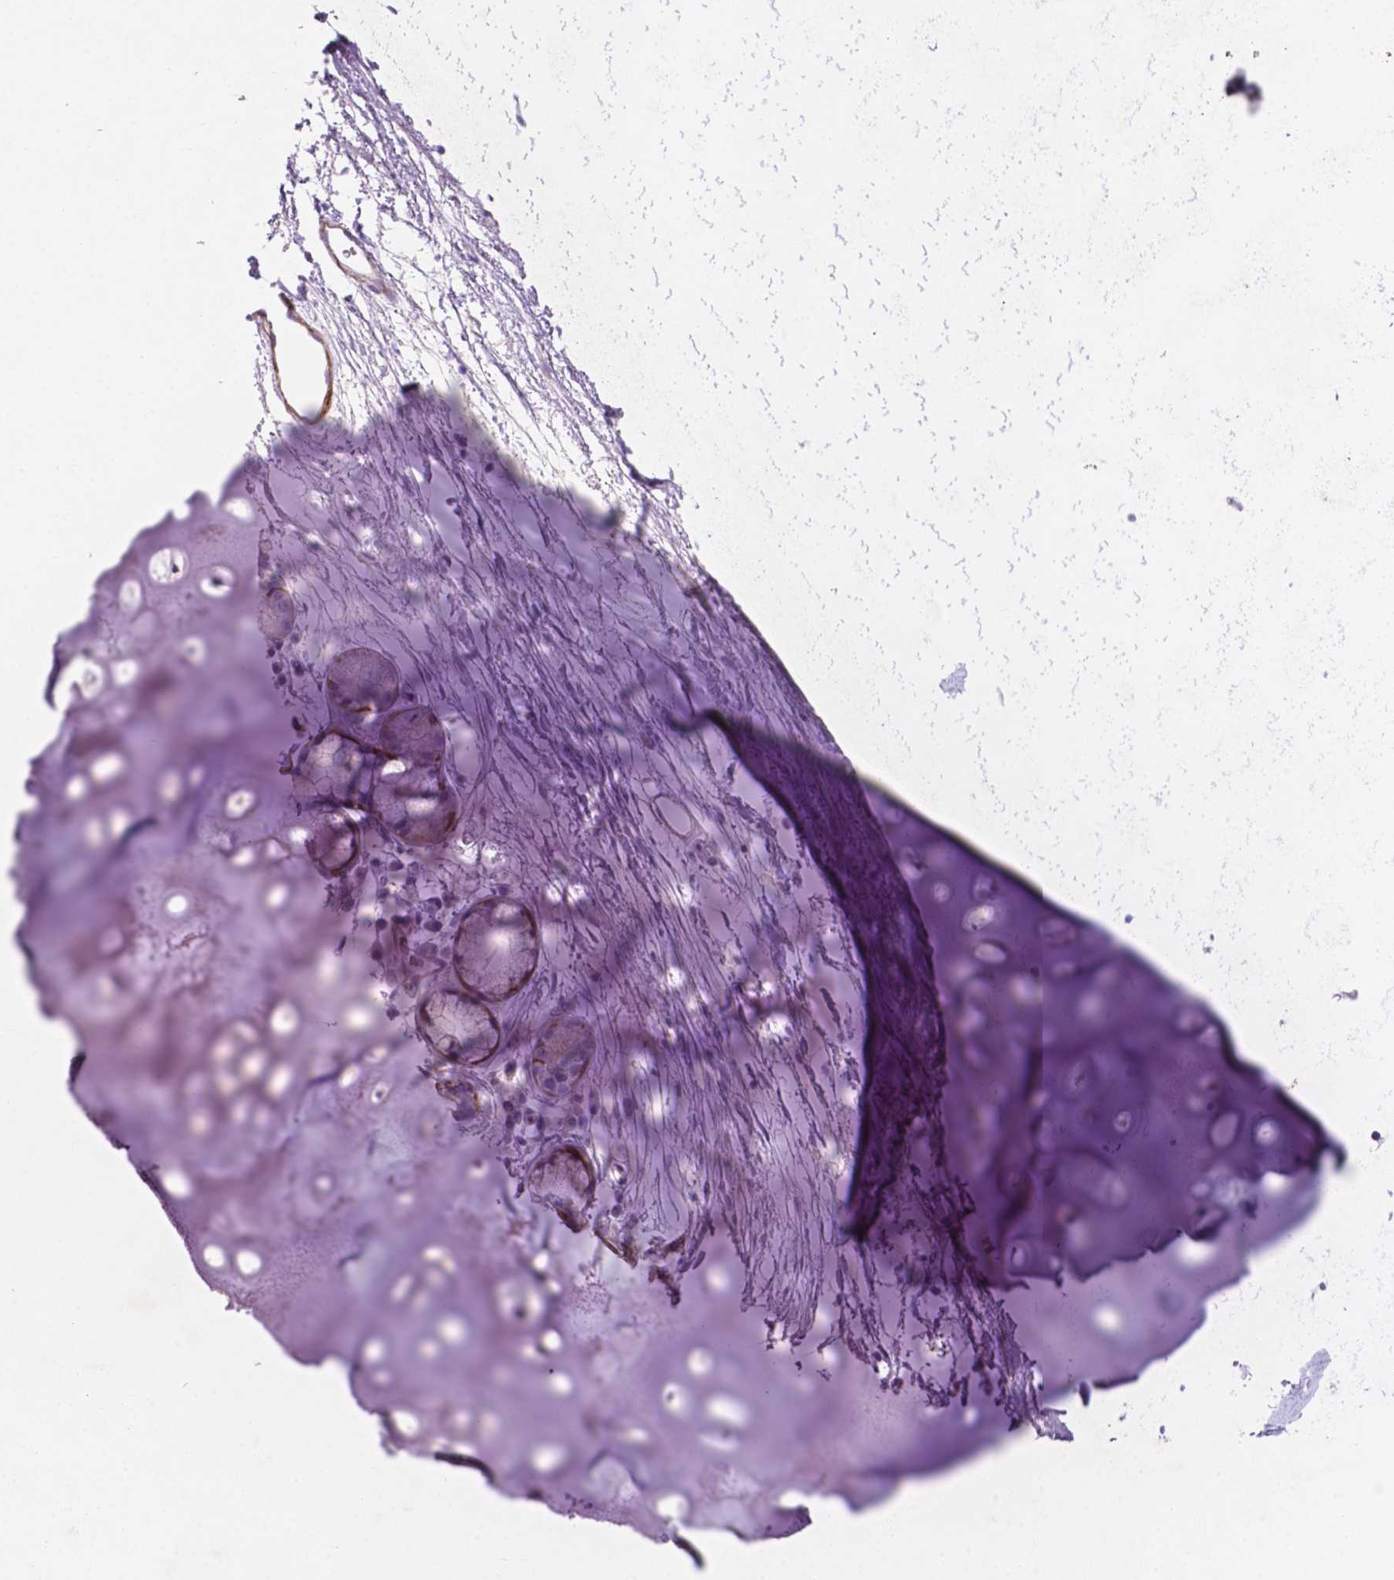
{"staining": {"intensity": "negative", "quantity": "none", "location": "none"}, "tissue": "adipose tissue", "cell_type": "Adipocytes", "image_type": "normal", "snomed": [{"axis": "morphology", "description": "Normal tissue, NOS"}, {"axis": "topography", "description": "Cartilage tissue"}, {"axis": "topography", "description": "Bronchus"}], "caption": "This is a image of immunohistochemistry (IHC) staining of benign adipose tissue, which shows no staining in adipocytes.", "gene": "ASPG", "patient": {"sex": "male", "age": 58}}